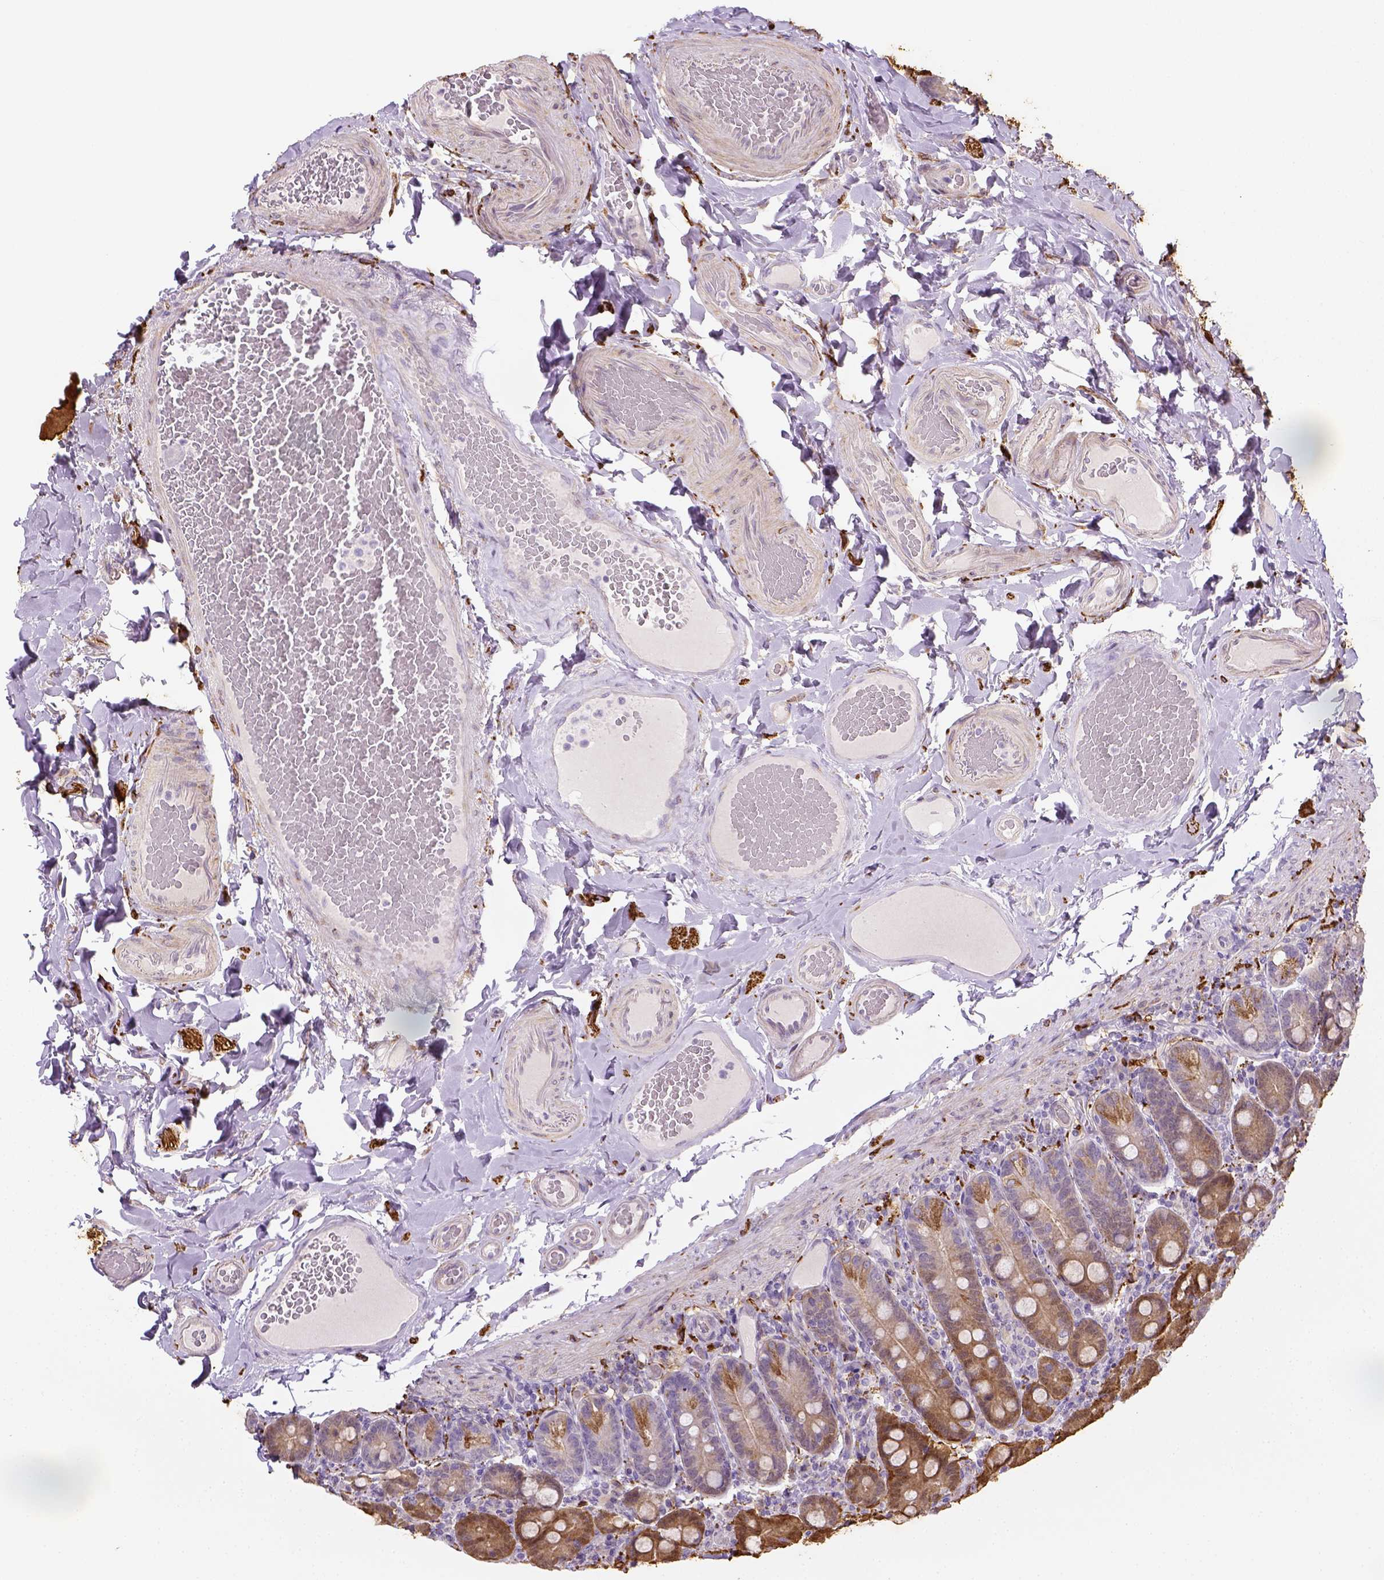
{"staining": {"intensity": "strong", "quantity": "25%-75%", "location": "cytoplasmic/membranous,nuclear"}, "tissue": "duodenum", "cell_type": "Glandular cells", "image_type": "normal", "snomed": [{"axis": "morphology", "description": "Normal tissue, NOS"}, {"axis": "topography", "description": "Duodenum"}], "caption": "Immunohistochemical staining of normal human duodenum shows high levels of strong cytoplasmic/membranous,nuclear positivity in about 25%-75% of glandular cells.", "gene": "CACNB1", "patient": {"sex": "female", "age": 62}}